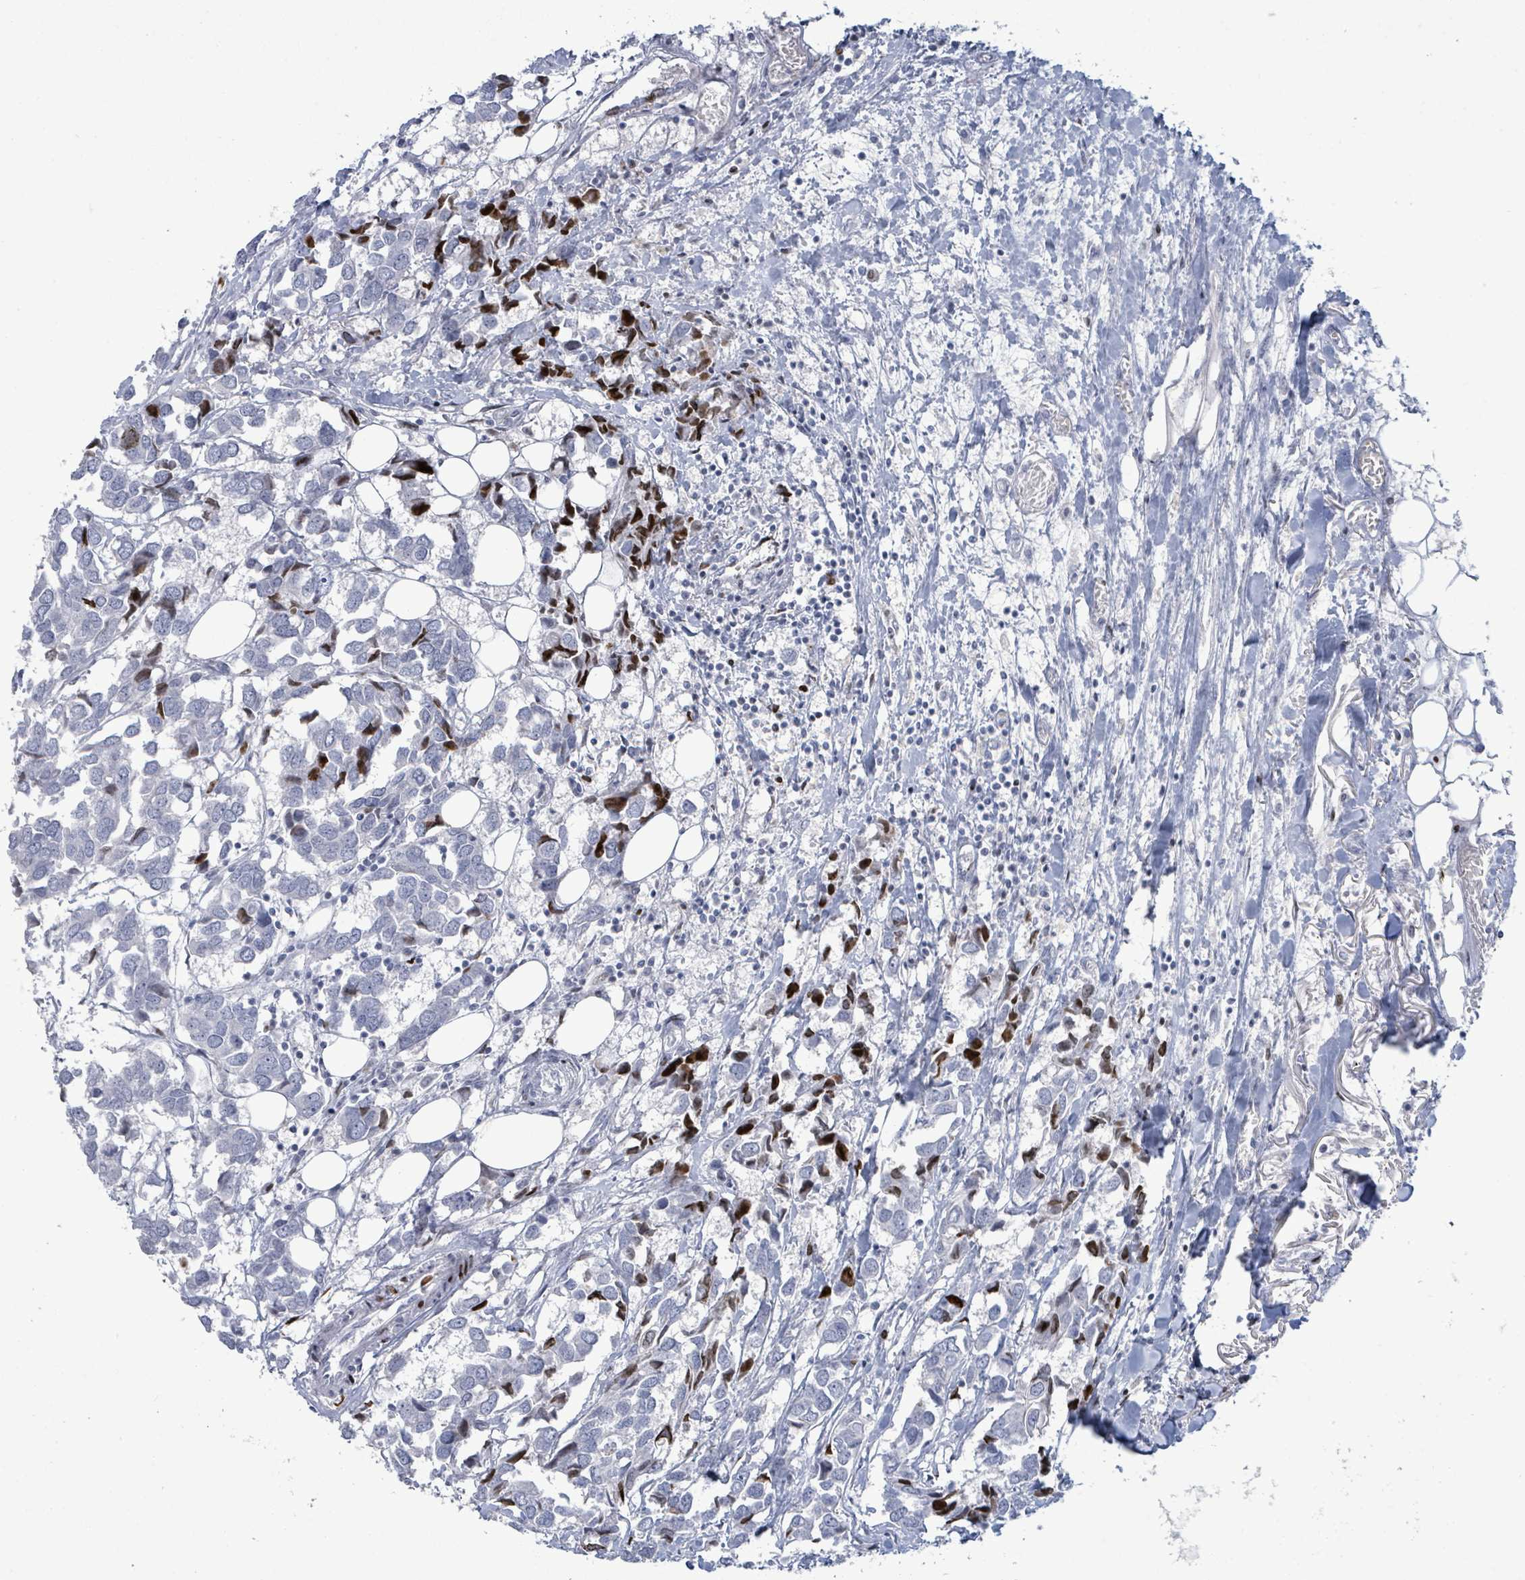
{"staining": {"intensity": "moderate", "quantity": "<25%", "location": "nuclear"}, "tissue": "breast cancer", "cell_type": "Tumor cells", "image_type": "cancer", "snomed": [{"axis": "morphology", "description": "Duct carcinoma"}, {"axis": "topography", "description": "Breast"}], "caption": "Immunohistochemical staining of breast intraductal carcinoma displays low levels of moderate nuclear positivity in about <25% of tumor cells.", "gene": "MALL", "patient": {"sex": "female", "age": 83}}